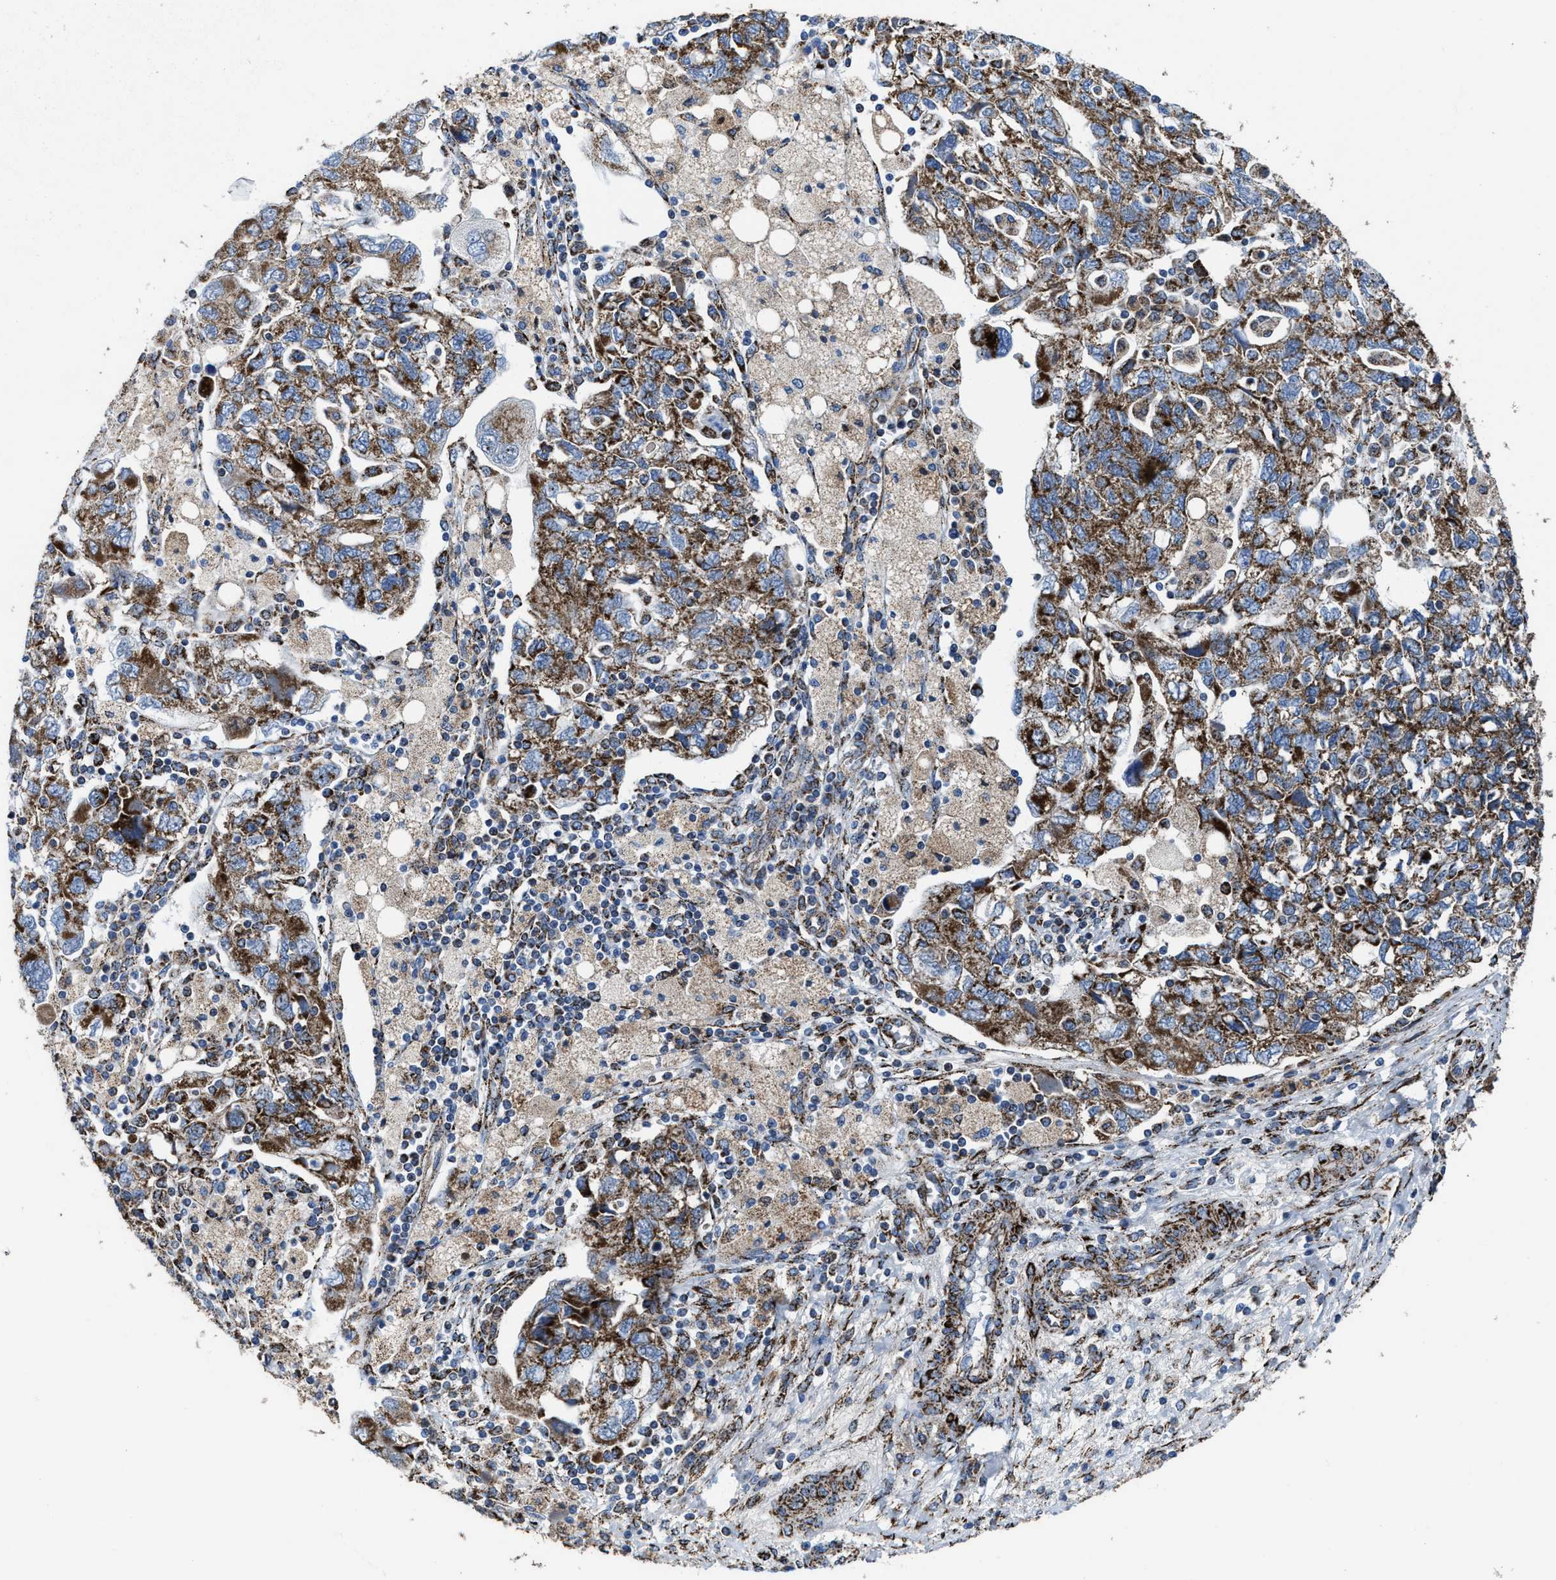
{"staining": {"intensity": "strong", "quantity": ">75%", "location": "cytoplasmic/membranous"}, "tissue": "ovarian cancer", "cell_type": "Tumor cells", "image_type": "cancer", "snomed": [{"axis": "morphology", "description": "Carcinoma, NOS"}, {"axis": "morphology", "description": "Cystadenocarcinoma, serous, NOS"}, {"axis": "topography", "description": "Ovary"}], "caption": "Ovarian cancer stained for a protein shows strong cytoplasmic/membranous positivity in tumor cells. Using DAB (brown) and hematoxylin (blue) stains, captured at high magnification using brightfield microscopy.", "gene": "ALDH1B1", "patient": {"sex": "female", "age": 69}}